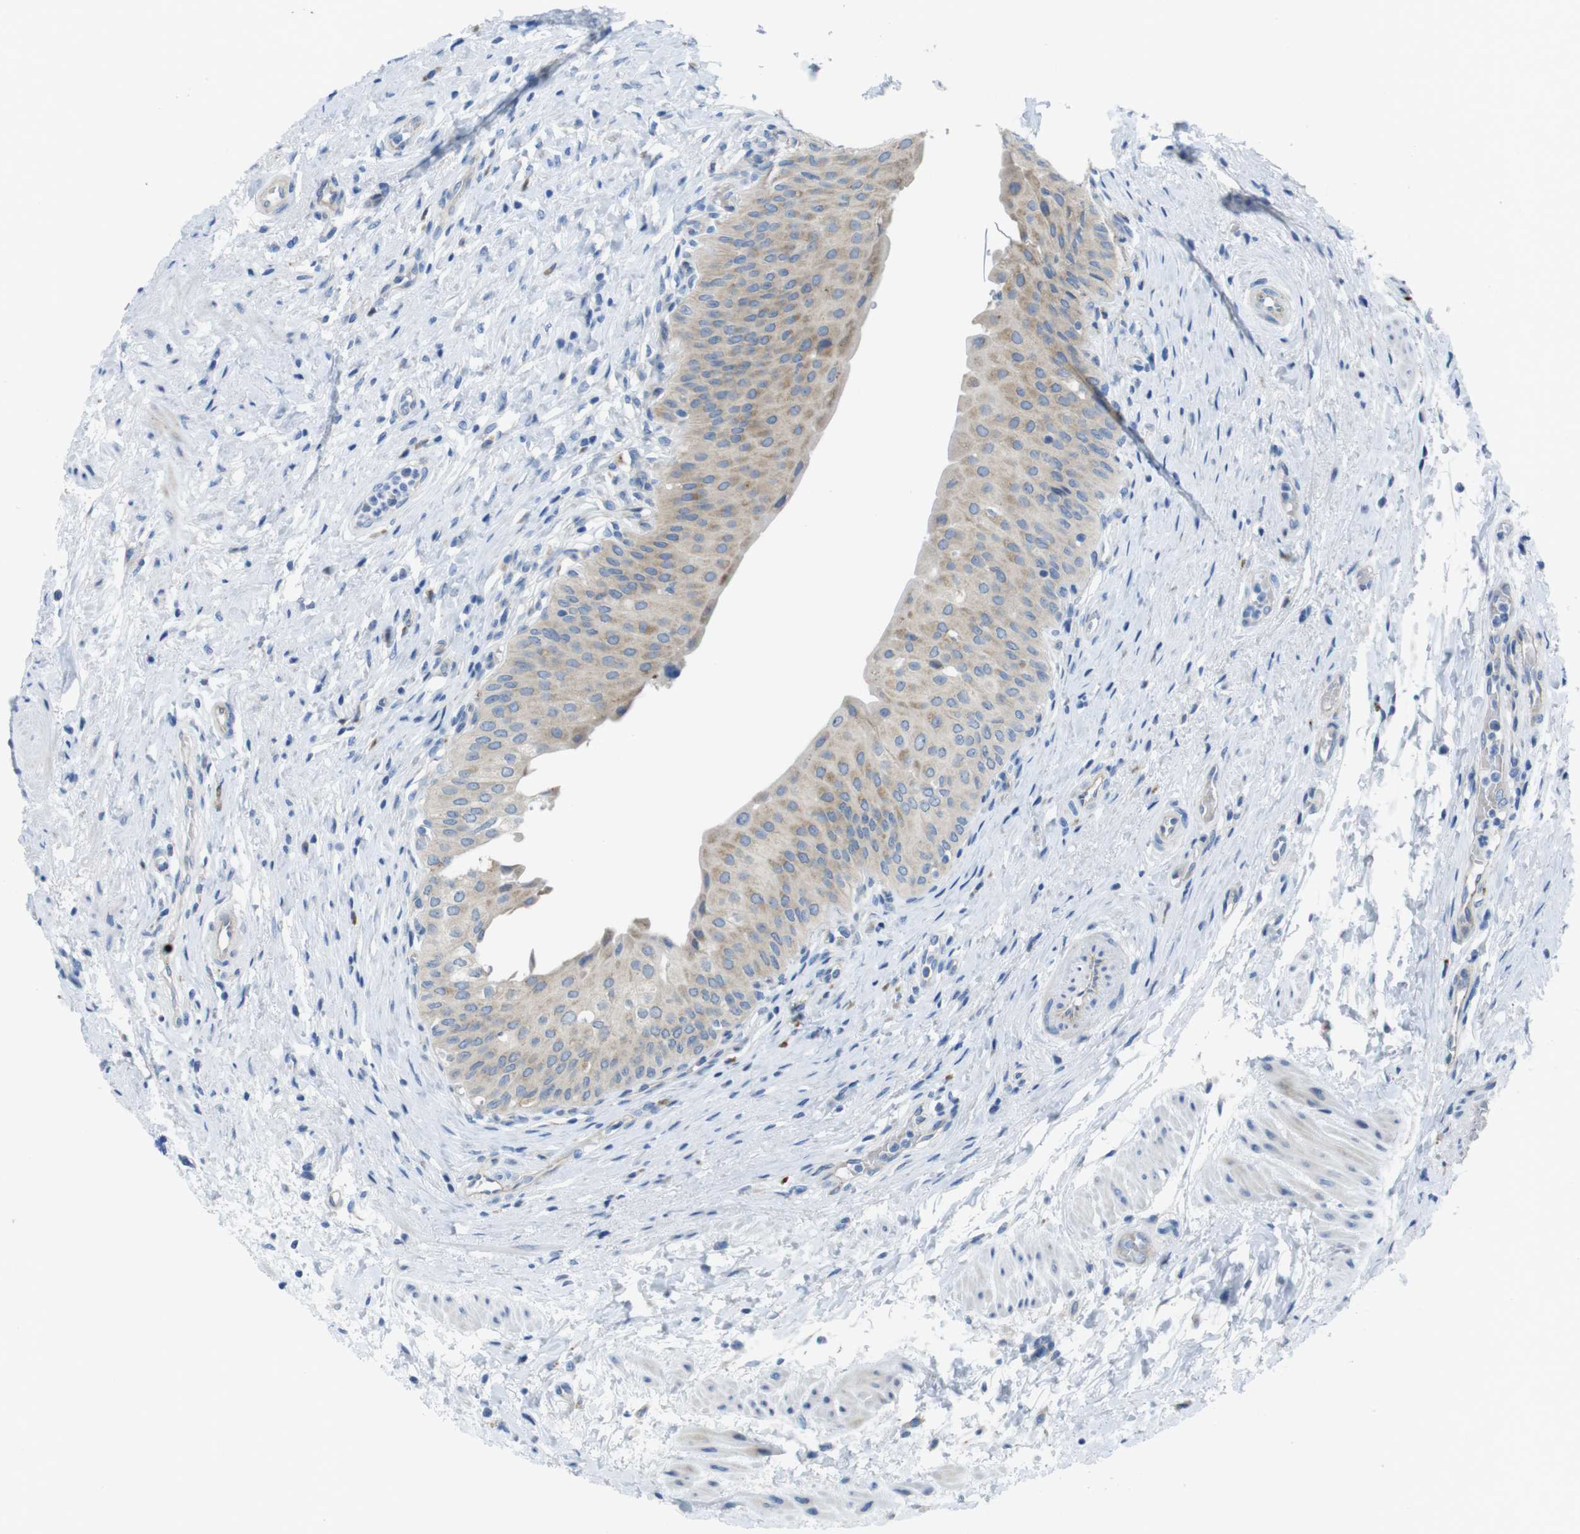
{"staining": {"intensity": "weak", "quantity": "25%-75%", "location": "cytoplasmic/membranous"}, "tissue": "urinary bladder", "cell_type": "Urothelial cells", "image_type": "normal", "snomed": [{"axis": "morphology", "description": "Normal tissue, NOS"}, {"axis": "morphology", "description": "Urothelial carcinoma, High grade"}, {"axis": "topography", "description": "Urinary bladder"}], "caption": "This histopathology image displays unremarkable urinary bladder stained with immunohistochemistry to label a protein in brown. The cytoplasmic/membranous of urothelial cells show weak positivity for the protein. Nuclei are counter-stained blue.", "gene": "TMEM234", "patient": {"sex": "male", "age": 46}}